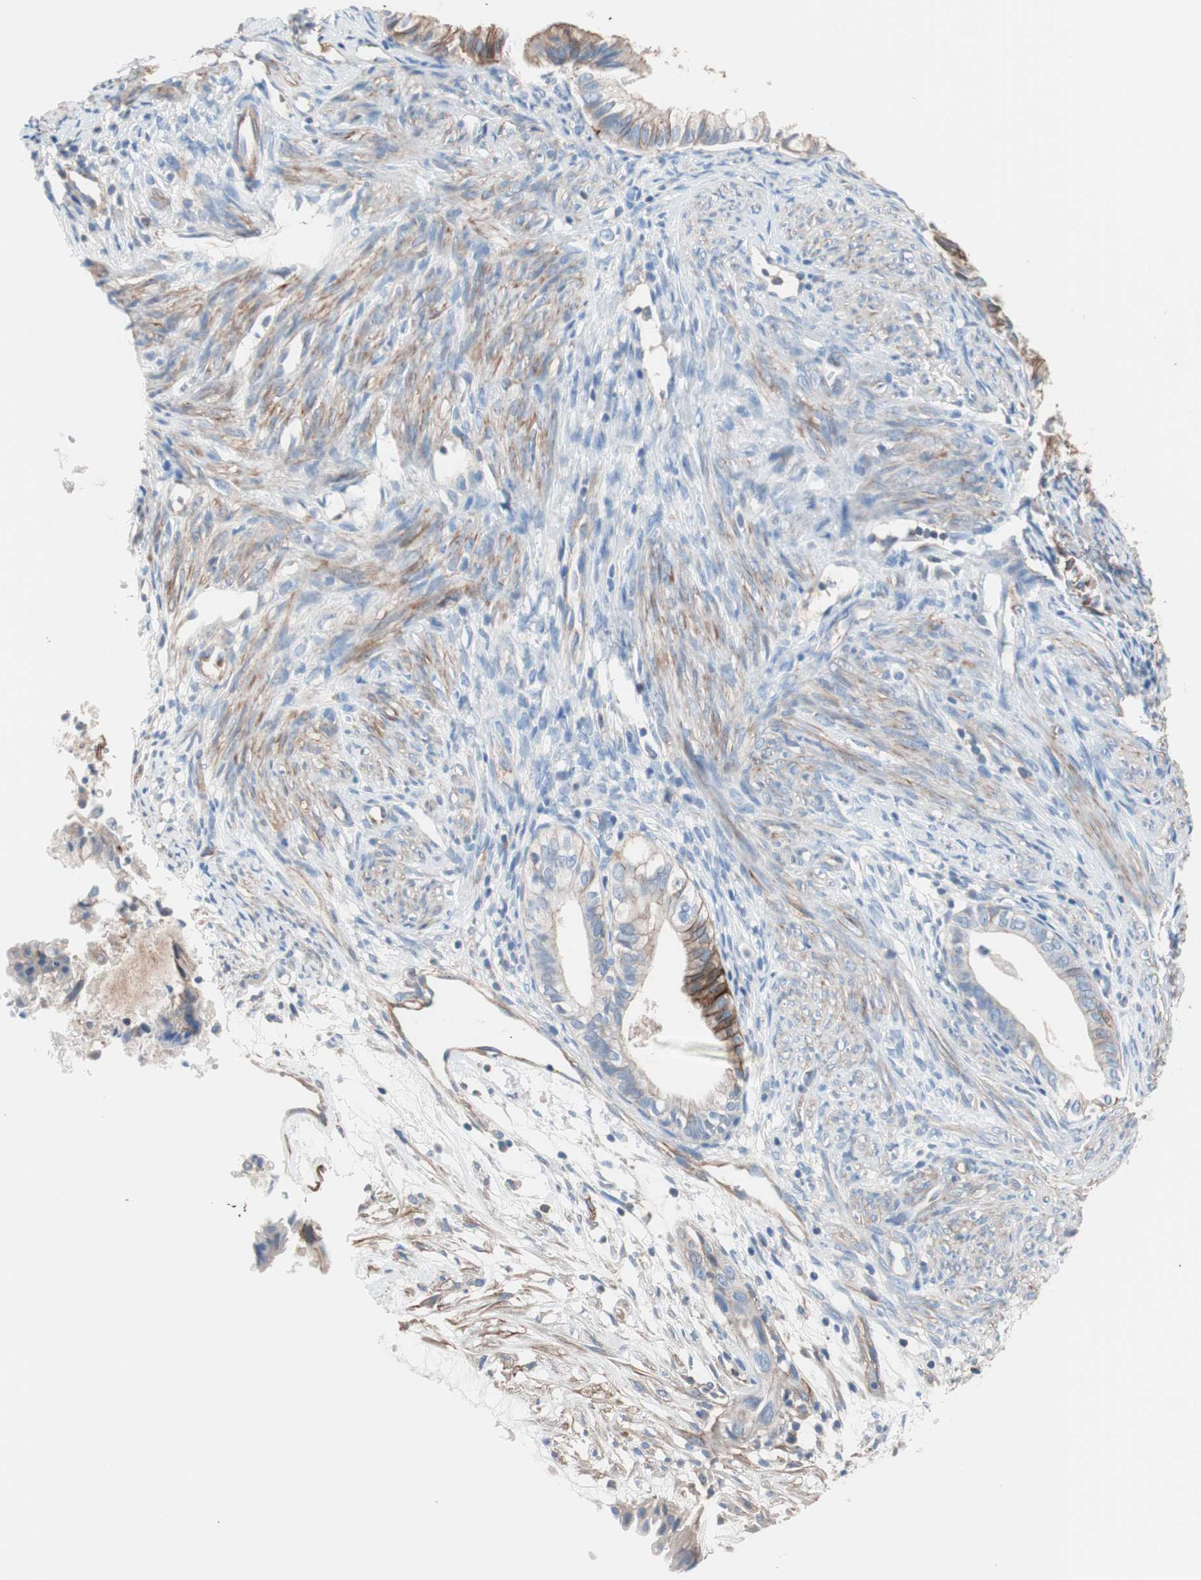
{"staining": {"intensity": "moderate", "quantity": "25%-75%", "location": "cytoplasmic/membranous"}, "tissue": "cervical cancer", "cell_type": "Tumor cells", "image_type": "cancer", "snomed": [{"axis": "morphology", "description": "Normal tissue, NOS"}, {"axis": "morphology", "description": "Adenocarcinoma, NOS"}, {"axis": "topography", "description": "Cervix"}, {"axis": "topography", "description": "Endometrium"}], "caption": "There is medium levels of moderate cytoplasmic/membranous expression in tumor cells of cervical cancer (adenocarcinoma), as demonstrated by immunohistochemical staining (brown color).", "gene": "GPR160", "patient": {"sex": "female", "age": 86}}